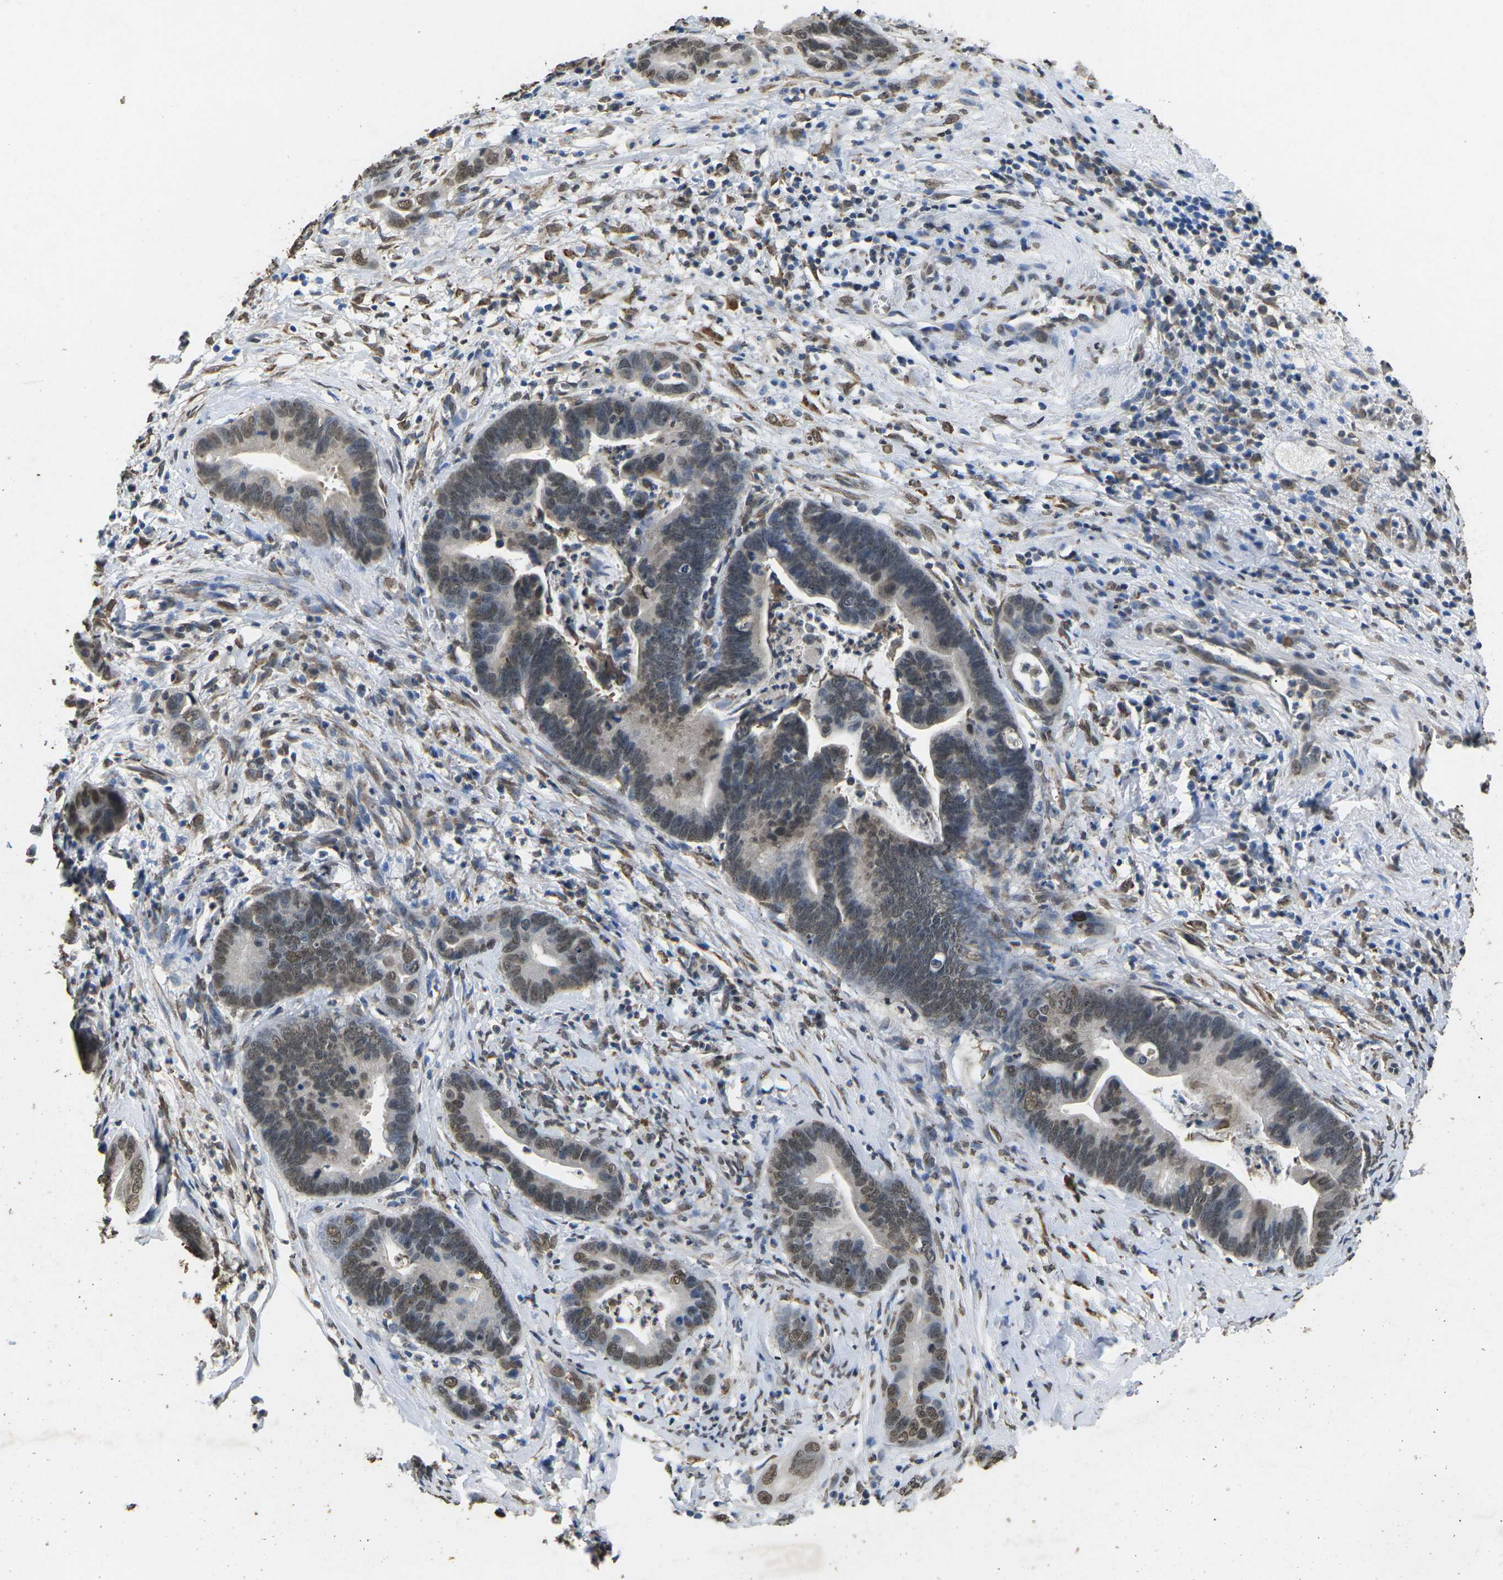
{"staining": {"intensity": "weak", "quantity": "25%-75%", "location": "nuclear"}, "tissue": "cervical cancer", "cell_type": "Tumor cells", "image_type": "cancer", "snomed": [{"axis": "morphology", "description": "Adenocarcinoma, NOS"}, {"axis": "topography", "description": "Cervix"}], "caption": "Adenocarcinoma (cervical) was stained to show a protein in brown. There is low levels of weak nuclear positivity in about 25%-75% of tumor cells.", "gene": "SCNN1B", "patient": {"sex": "female", "age": 44}}